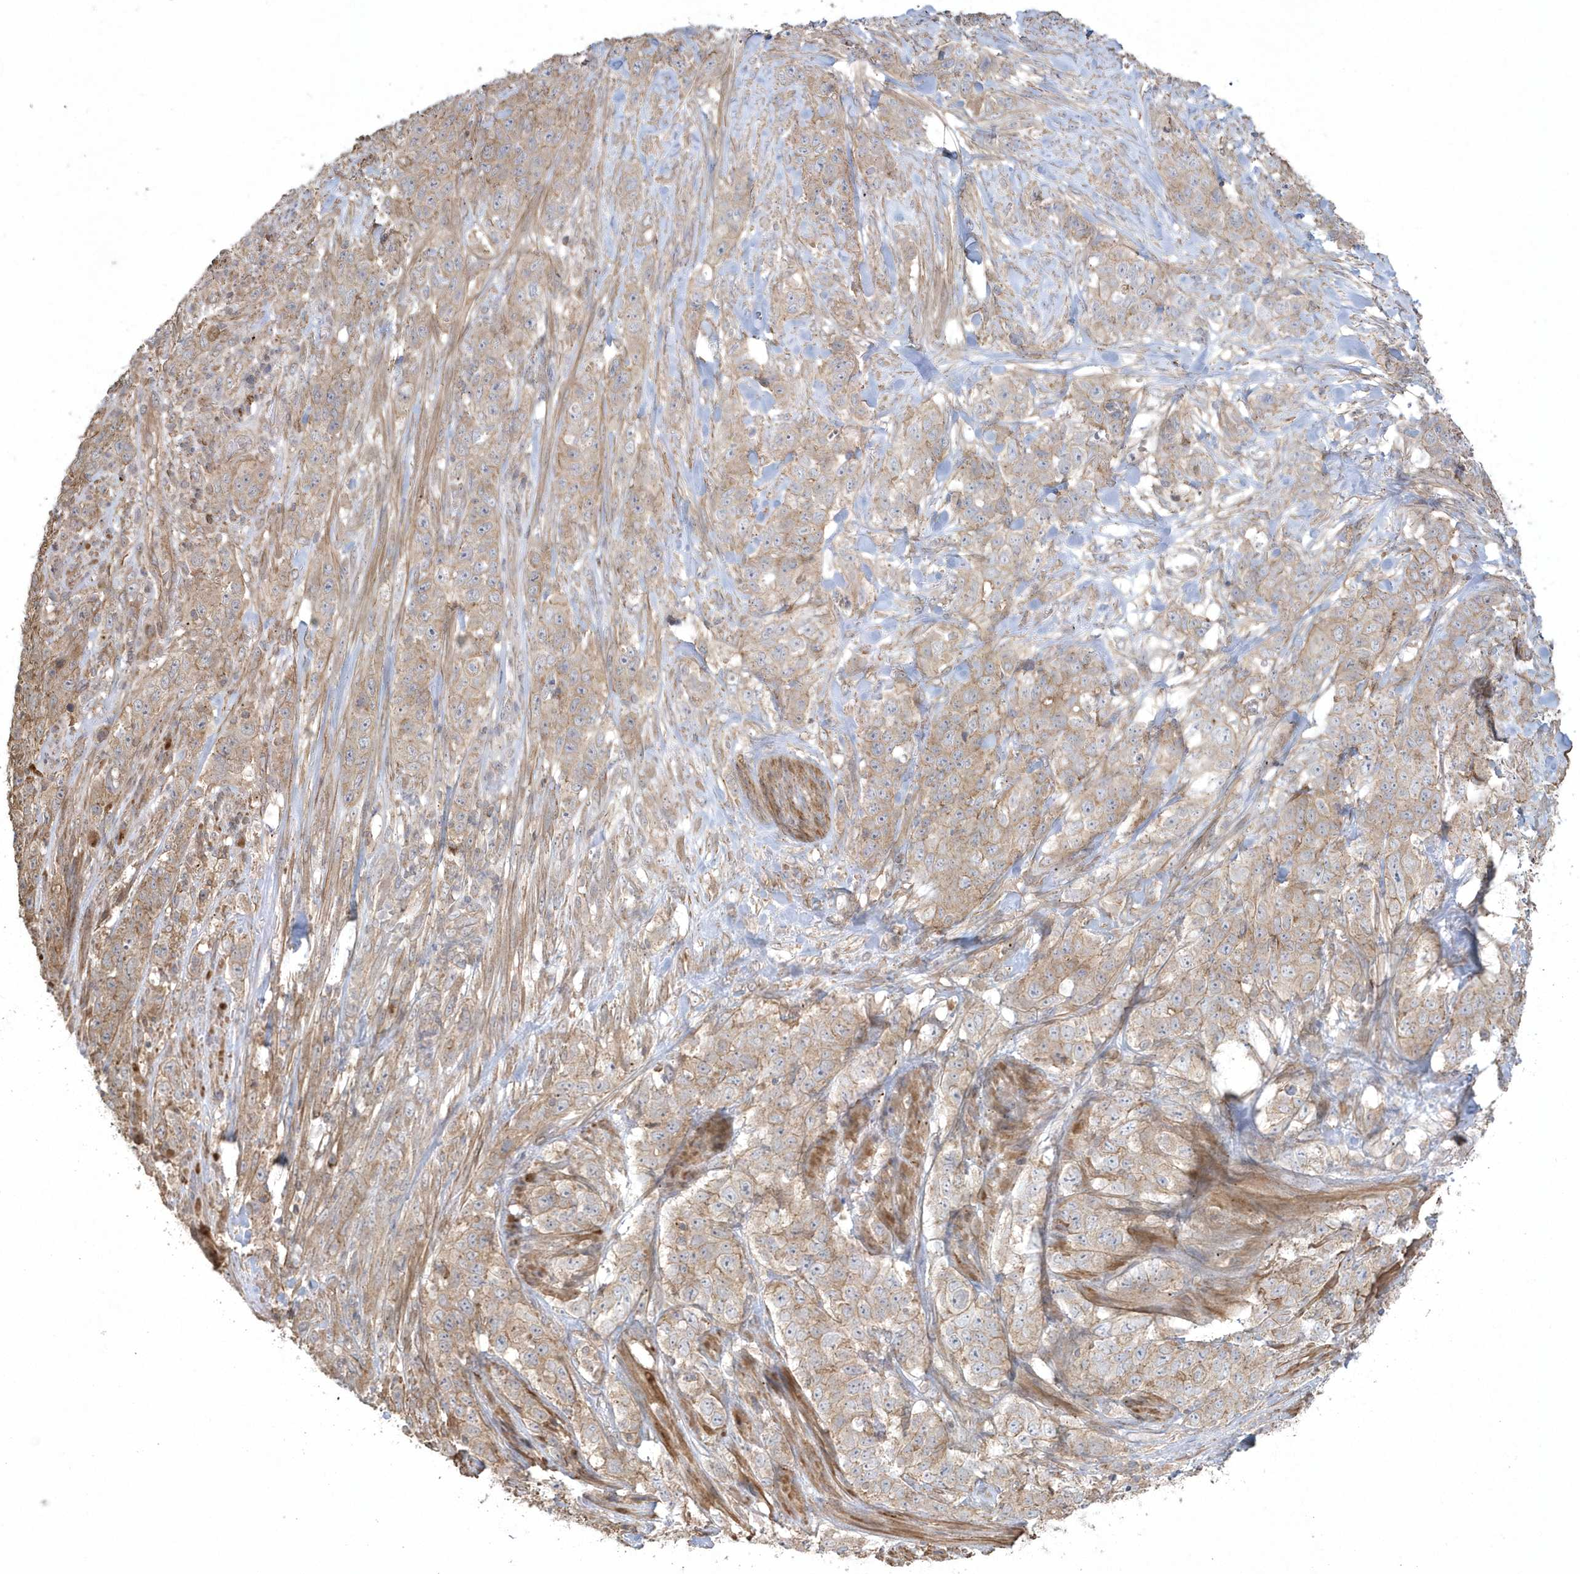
{"staining": {"intensity": "weak", "quantity": ">75%", "location": "cytoplasmic/membranous"}, "tissue": "stomach cancer", "cell_type": "Tumor cells", "image_type": "cancer", "snomed": [{"axis": "morphology", "description": "Adenocarcinoma, NOS"}, {"axis": "topography", "description": "Stomach"}], "caption": "An image of human adenocarcinoma (stomach) stained for a protein displays weak cytoplasmic/membranous brown staining in tumor cells.", "gene": "ARMC8", "patient": {"sex": "male", "age": 48}}